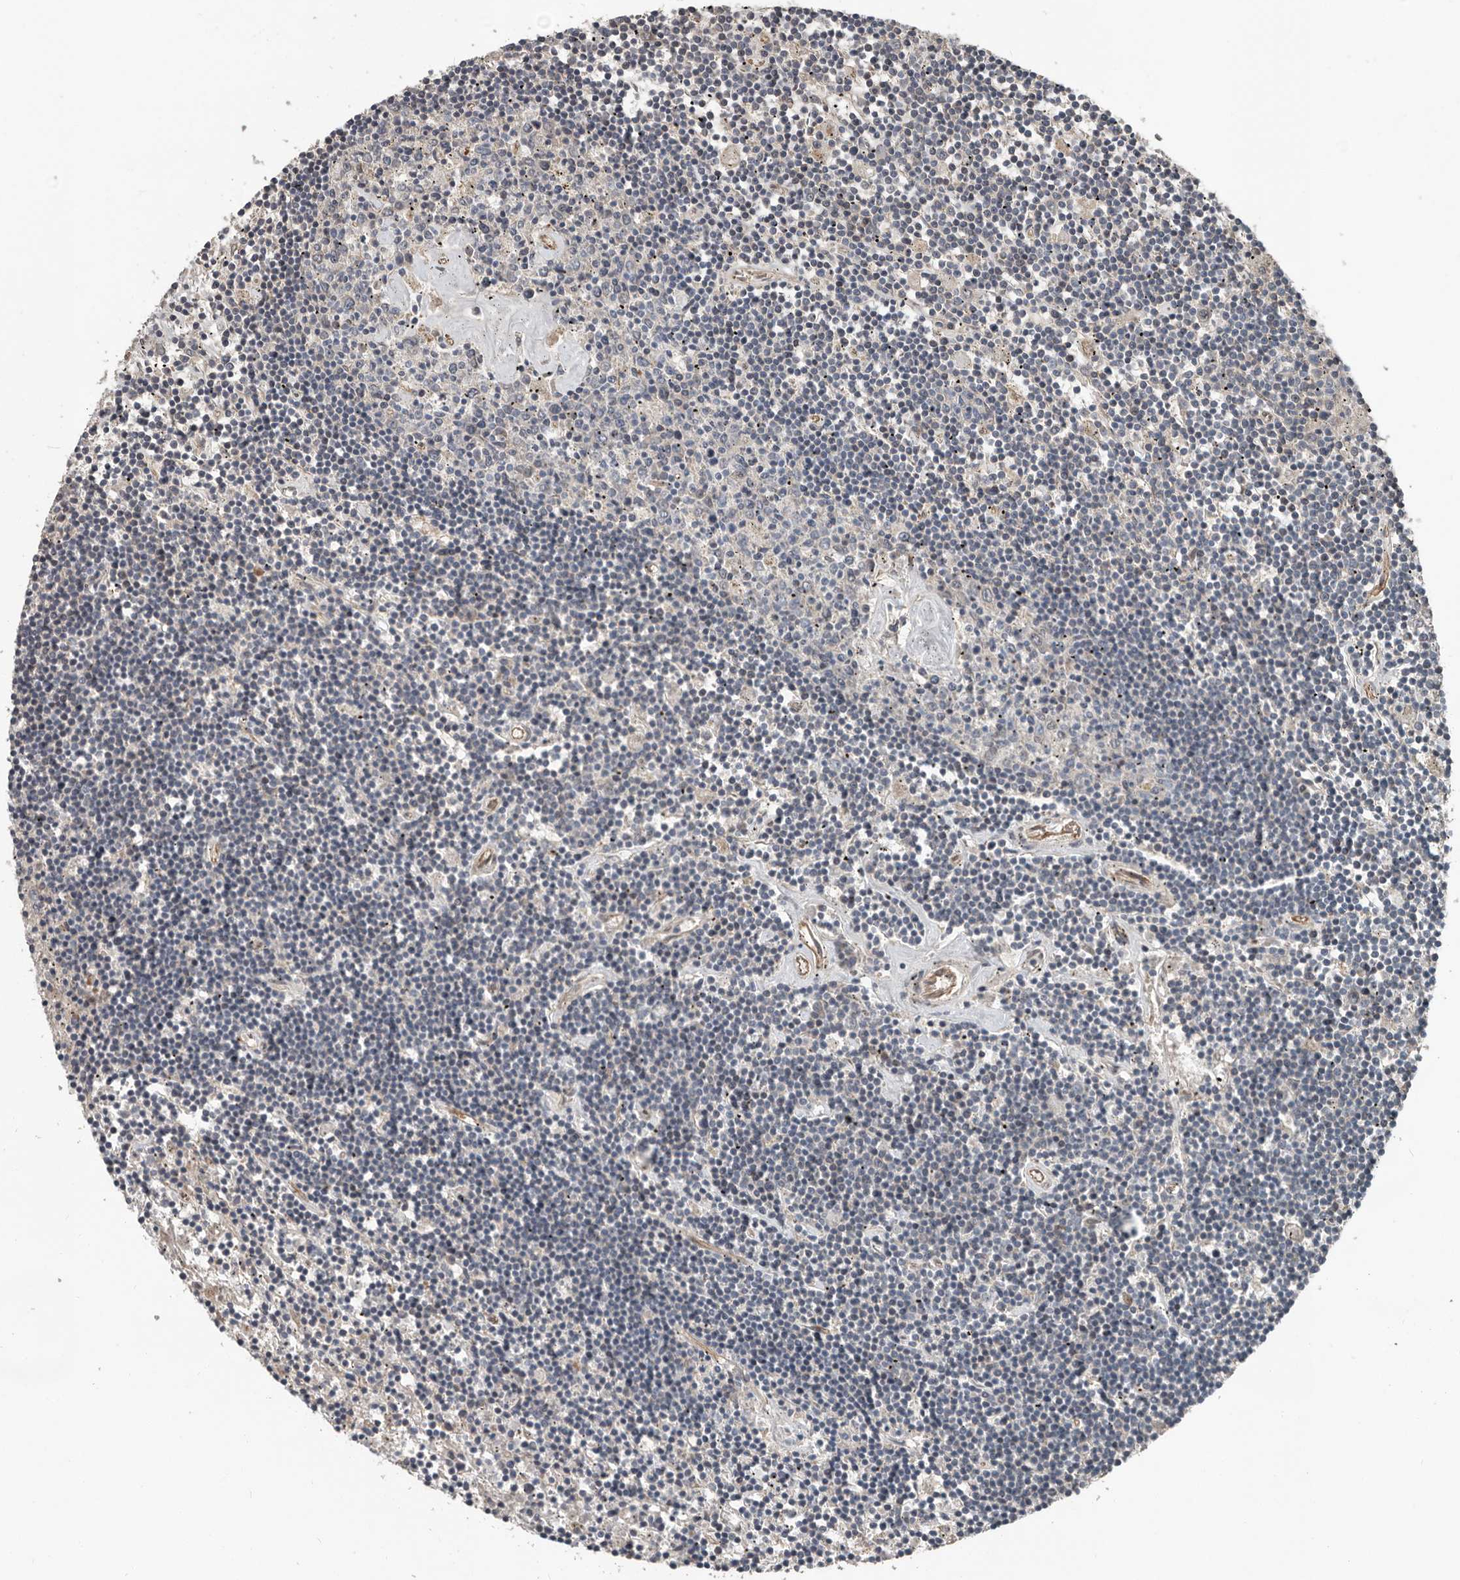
{"staining": {"intensity": "negative", "quantity": "none", "location": "none"}, "tissue": "lymphoma", "cell_type": "Tumor cells", "image_type": "cancer", "snomed": [{"axis": "morphology", "description": "Malignant lymphoma, non-Hodgkin's type, Low grade"}, {"axis": "topography", "description": "Spleen"}], "caption": "A histopathology image of lymphoma stained for a protein shows no brown staining in tumor cells. Nuclei are stained in blue.", "gene": "YOD1", "patient": {"sex": "male", "age": 76}}